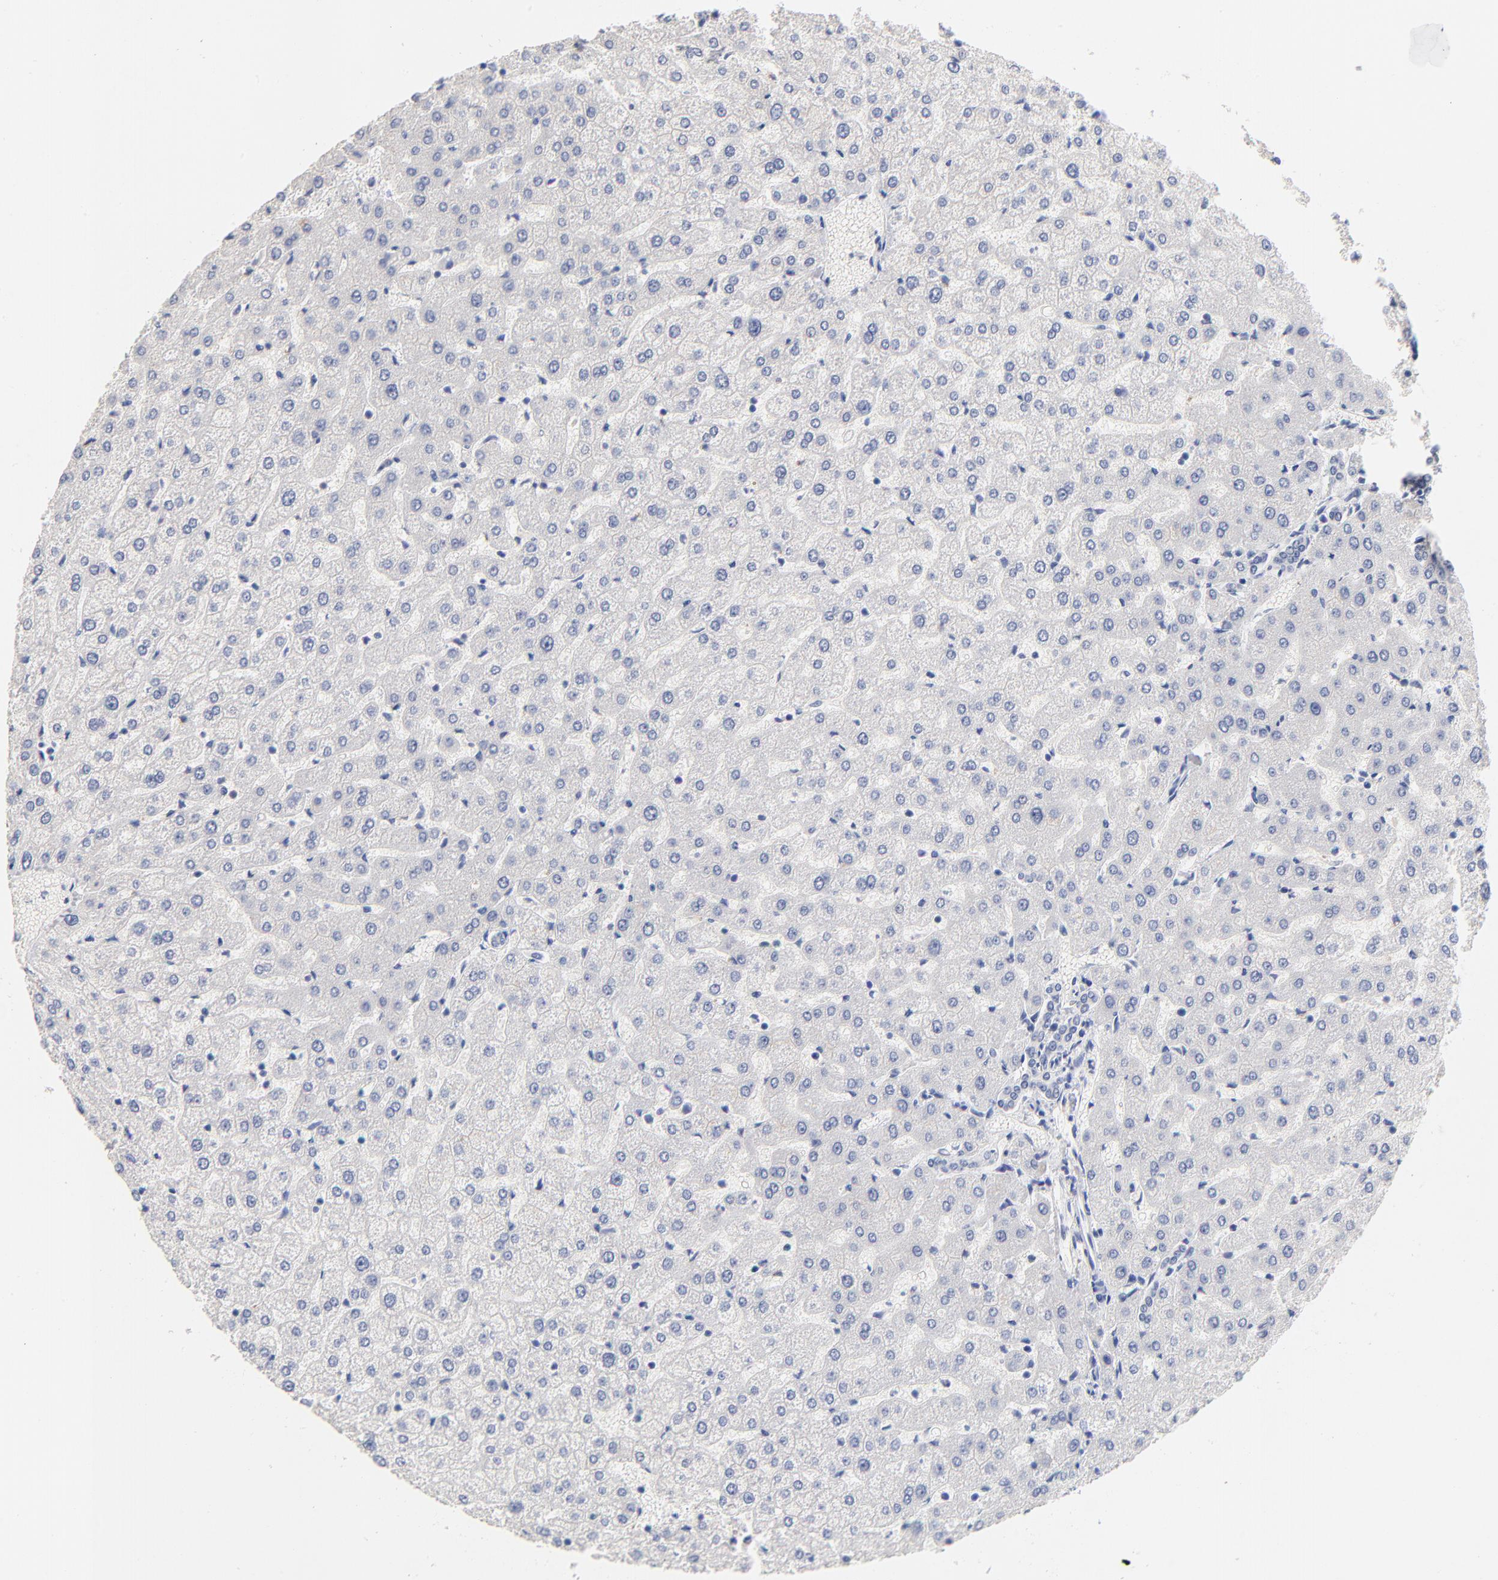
{"staining": {"intensity": "negative", "quantity": "none", "location": "none"}, "tissue": "liver", "cell_type": "Cholangiocytes", "image_type": "normal", "snomed": [{"axis": "morphology", "description": "Normal tissue, NOS"}, {"axis": "morphology", "description": "Fibrosis, NOS"}, {"axis": "topography", "description": "Liver"}], "caption": "High magnification brightfield microscopy of unremarkable liver stained with DAB (3,3'-diaminobenzidine) (brown) and counterstained with hematoxylin (blue): cholangiocytes show no significant staining. Brightfield microscopy of IHC stained with DAB (brown) and hematoxylin (blue), captured at high magnification.", "gene": "ORC2", "patient": {"sex": "female", "age": 29}}